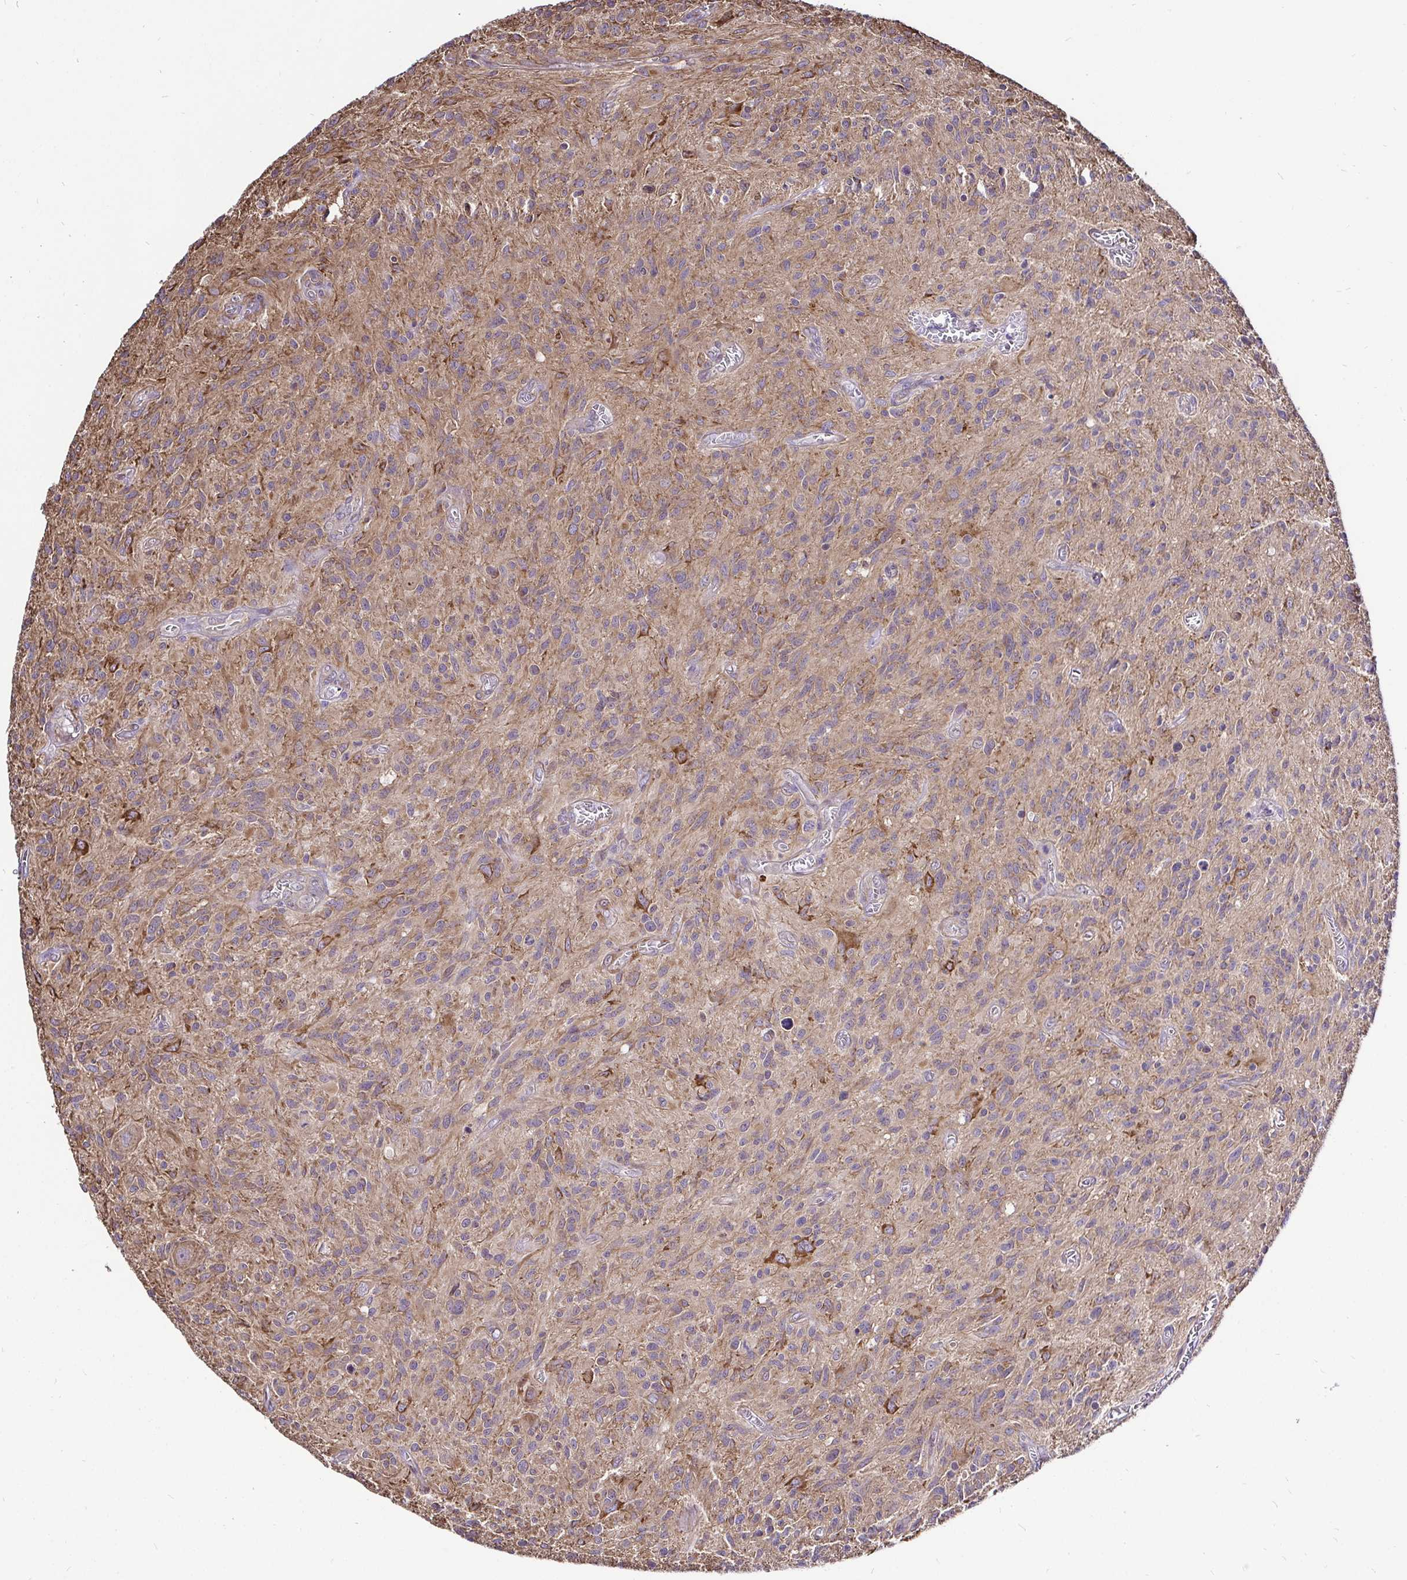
{"staining": {"intensity": "negative", "quantity": "none", "location": "none"}, "tissue": "glioma", "cell_type": "Tumor cells", "image_type": "cancer", "snomed": [{"axis": "morphology", "description": "Glioma, malignant, High grade"}, {"axis": "topography", "description": "Brain"}], "caption": "Tumor cells are negative for brown protein staining in malignant high-grade glioma. (DAB immunohistochemistry (IHC), high magnification).", "gene": "CCDC122", "patient": {"sex": "male", "age": 75}}